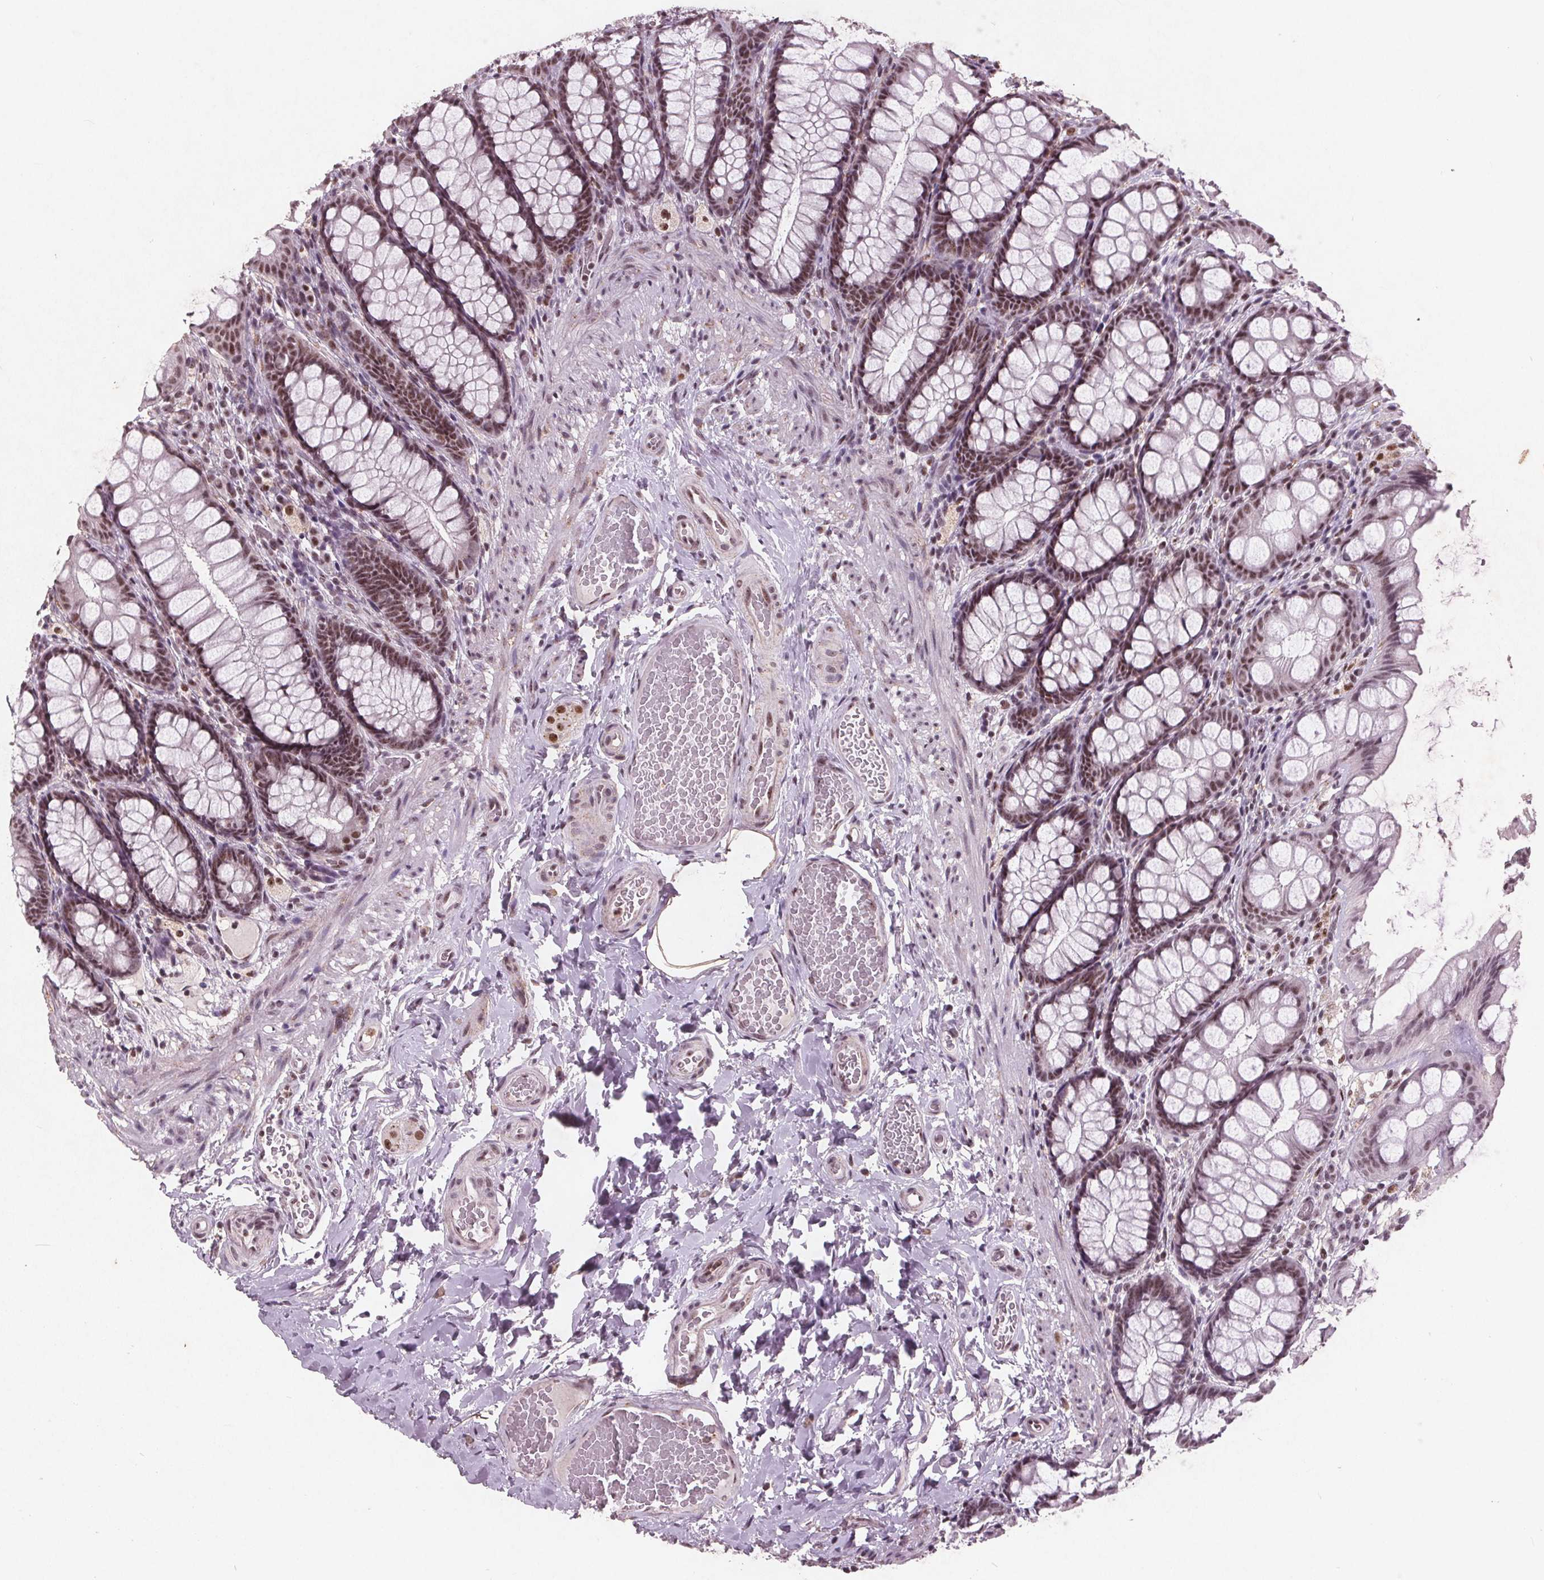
{"staining": {"intensity": "moderate", "quantity": ">75%", "location": "nuclear"}, "tissue": "colon", "cell_type": "Endothelial cells", "image_type": "normal", "snomed": [{"axis": "morphology", "description": "Normal tissue, NOS"}, {"axis": "topography", "description": "Colon"}], "caption": "This image demonstrates IHC staining of benign human colon, with medium moderate nuclear positivity in approximately >75% of endothelial cells.", "gene": "RPS6KA2", "patient": {"sex": "male", "age": 47}}